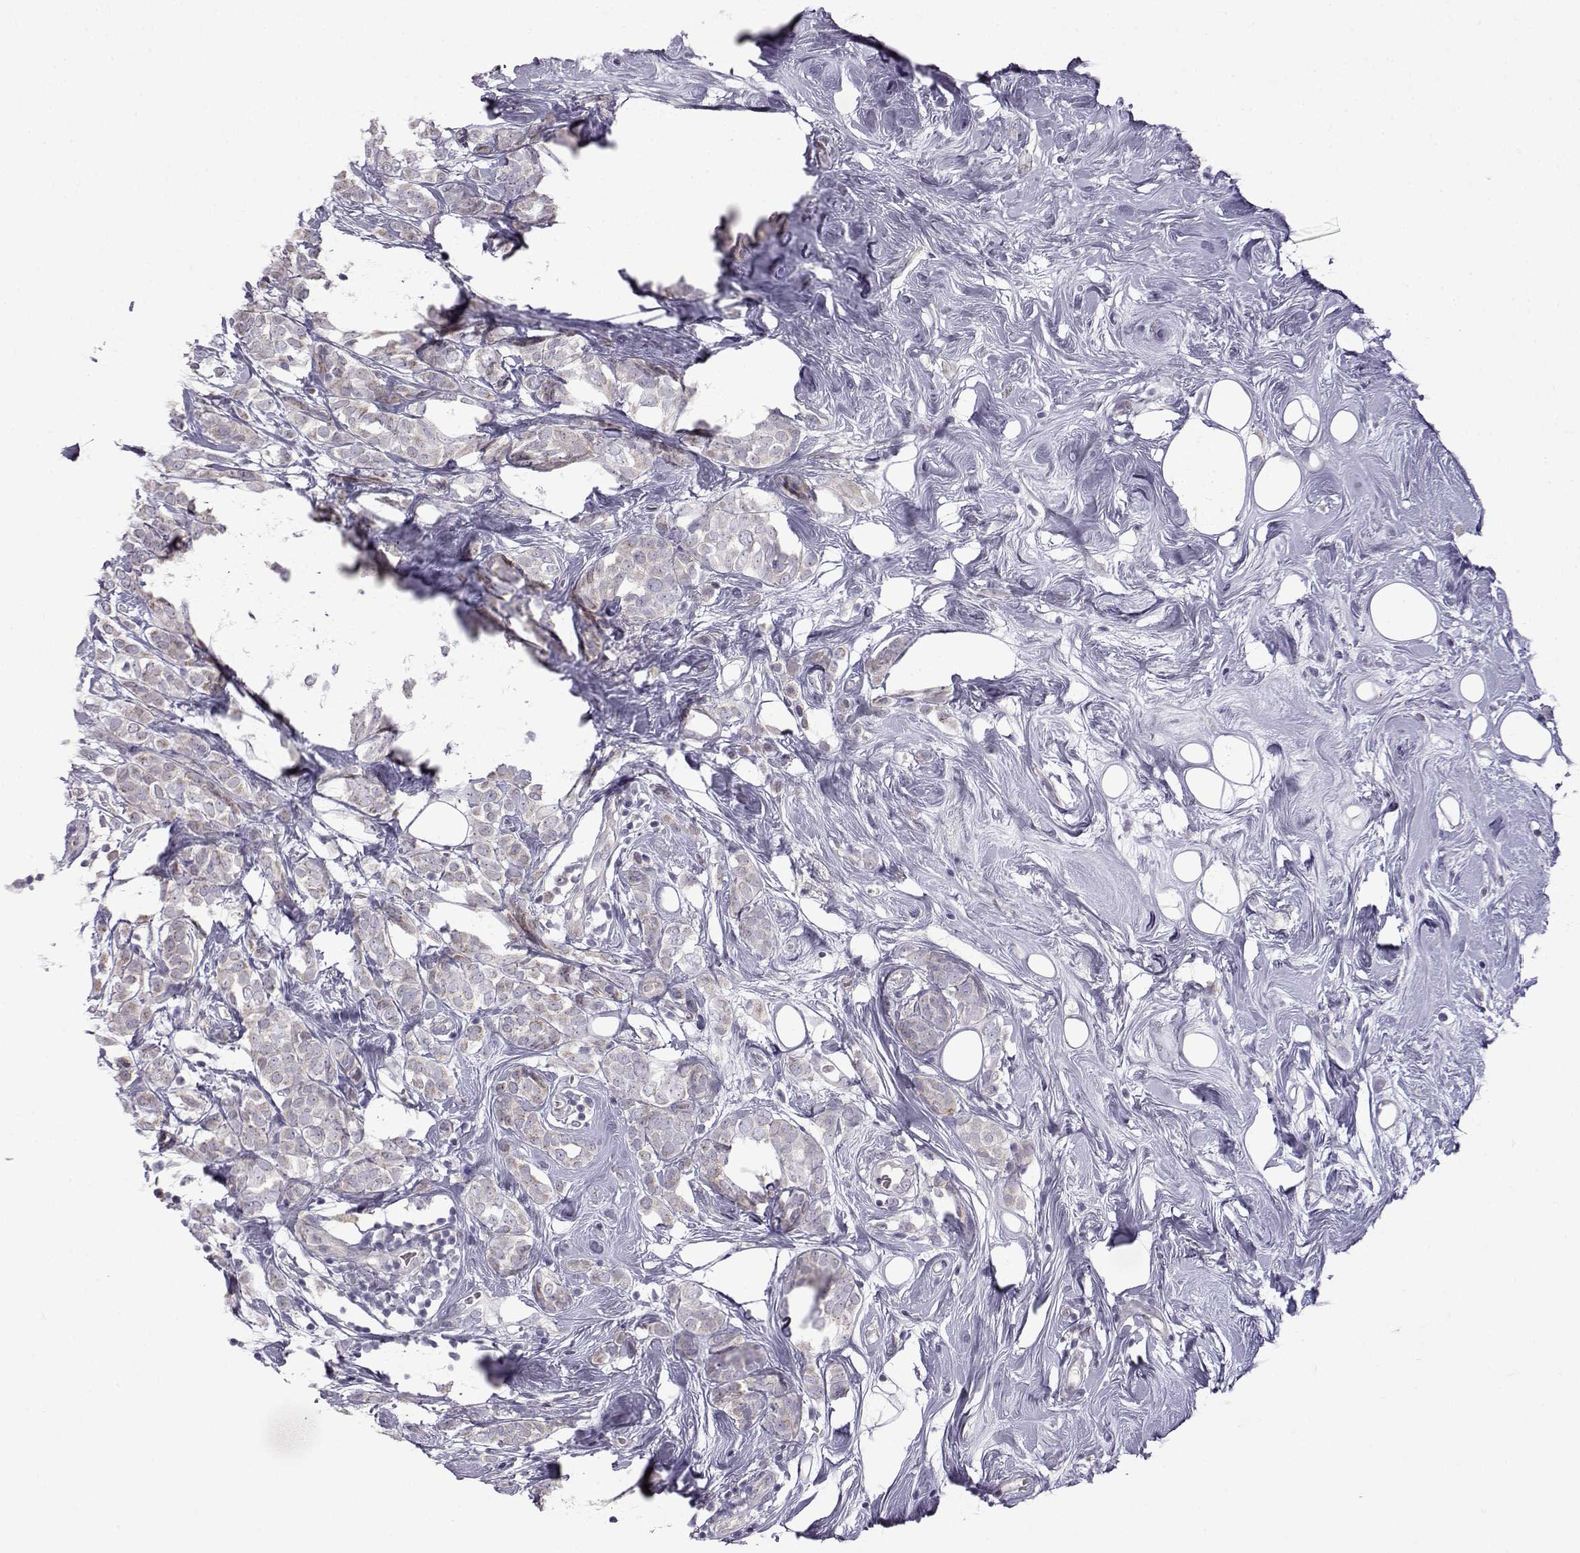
{"staining": {"intensity": "weak", "quantity": "<25%", "location": "cytoplasmic/membranous"}, "tissue": "breast cancer", "cell_type": "Tumor cells", "image_type": "cancer", "snomed": [{"axis": "morphology", "description": "Lobular carcinoma"}, {"axis": "topography", "description": "Breast"}], "caption": "Immunohistochemical staining of breast cancer (lobular carcinoma) displays no significant positivity in tumor cells.", "gene": "VGF", "patient": {"sex": "female", "age": 49}}